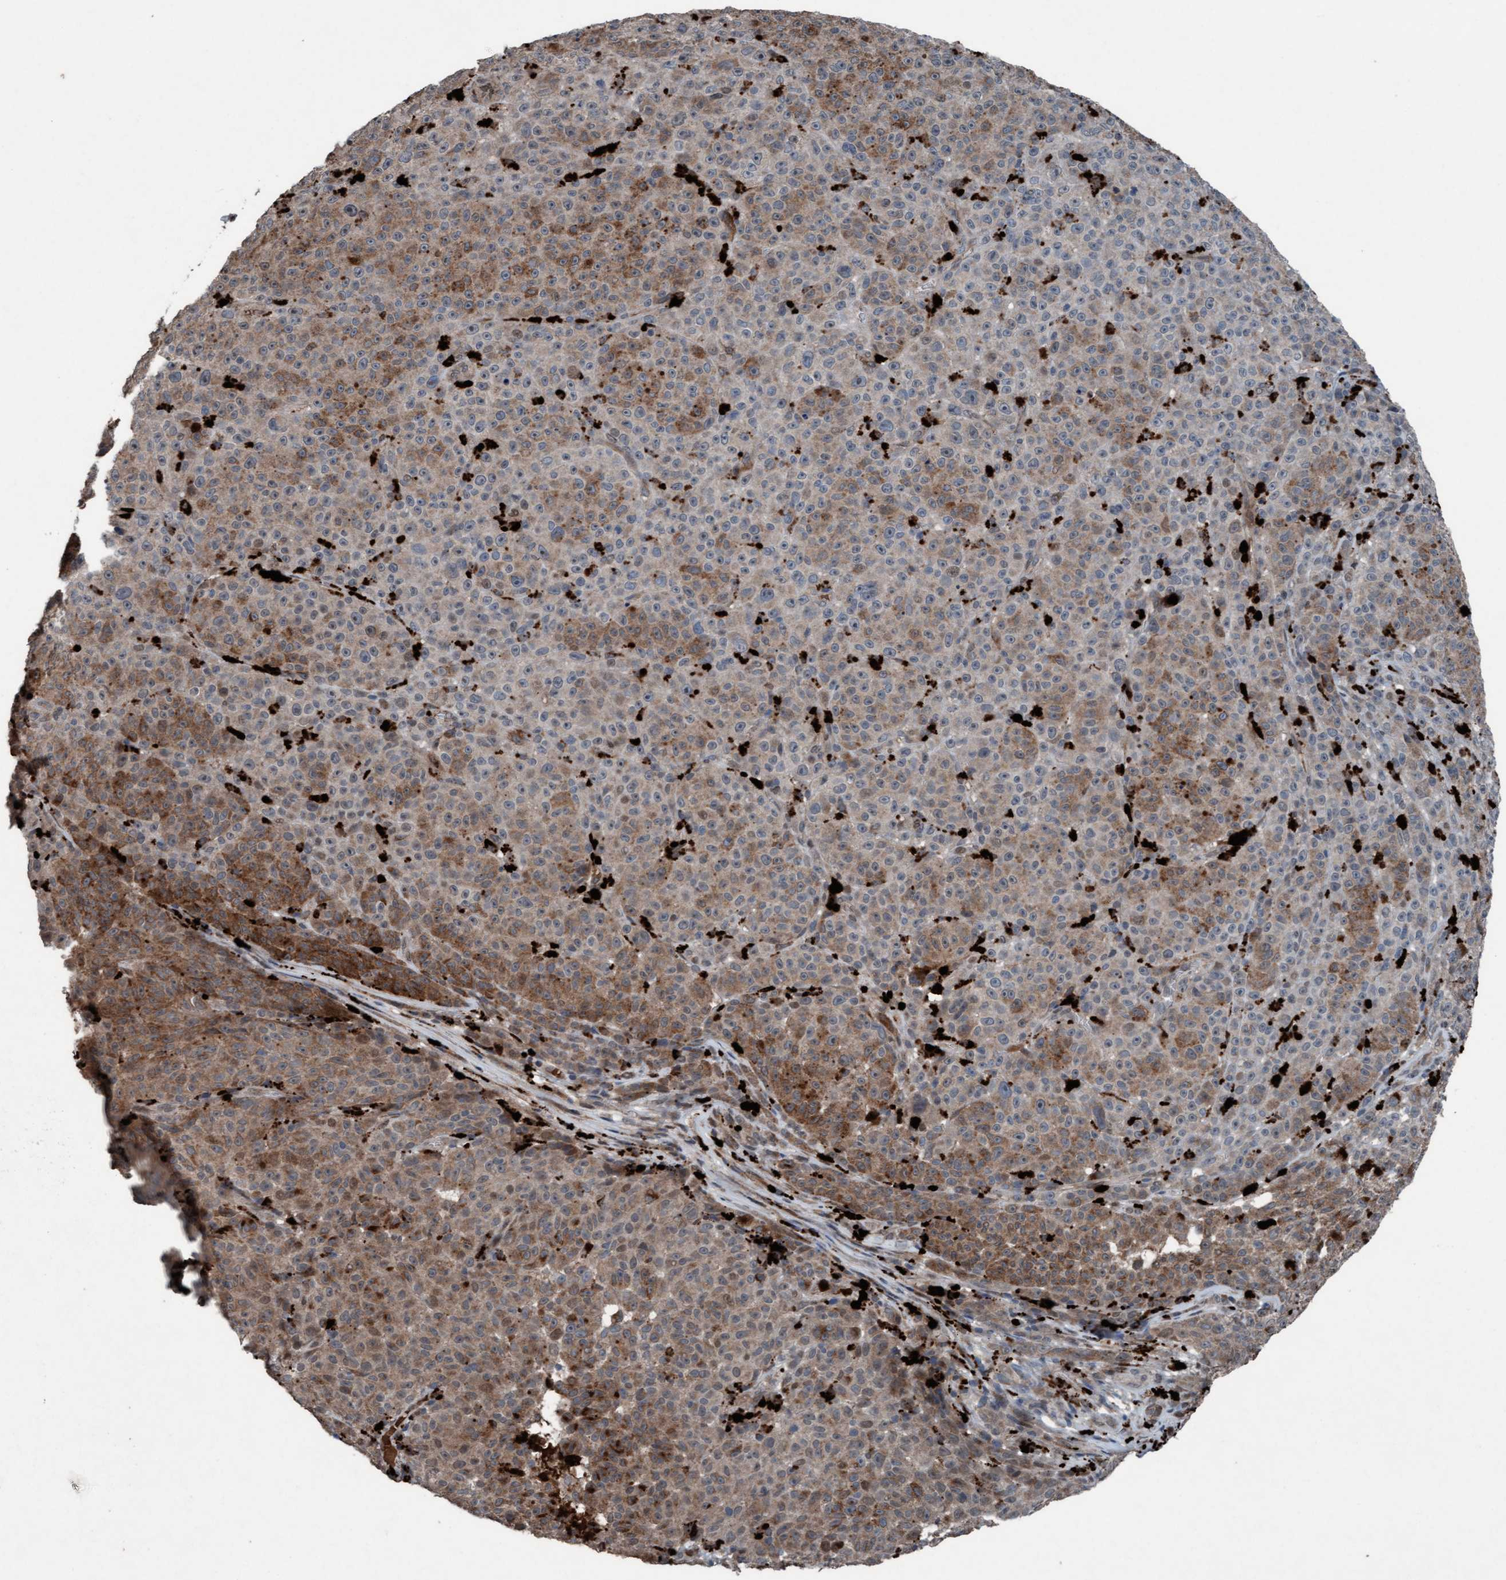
{"staining": {"intensity": "weak", "quantity": "25%-75%", "location": "cytoplasmic/membranous"}, "tissue": "melanoma", "cell_type": "Tumor cells", "image_type": "cancer", "snomed": [{"axis": "morphology", "description": "Malignant melanoma, NOS"}, {"axis": "topography", "description": "Skin"}], "caption": "Human malignant melanoma stained with a brown dye exhibits weak cytoplasmic/membranous positive expression in approximately 25%-75% of tumor cells.", "gene": "PLXNB2", "patient": {"sex": "female", "age": 82}}